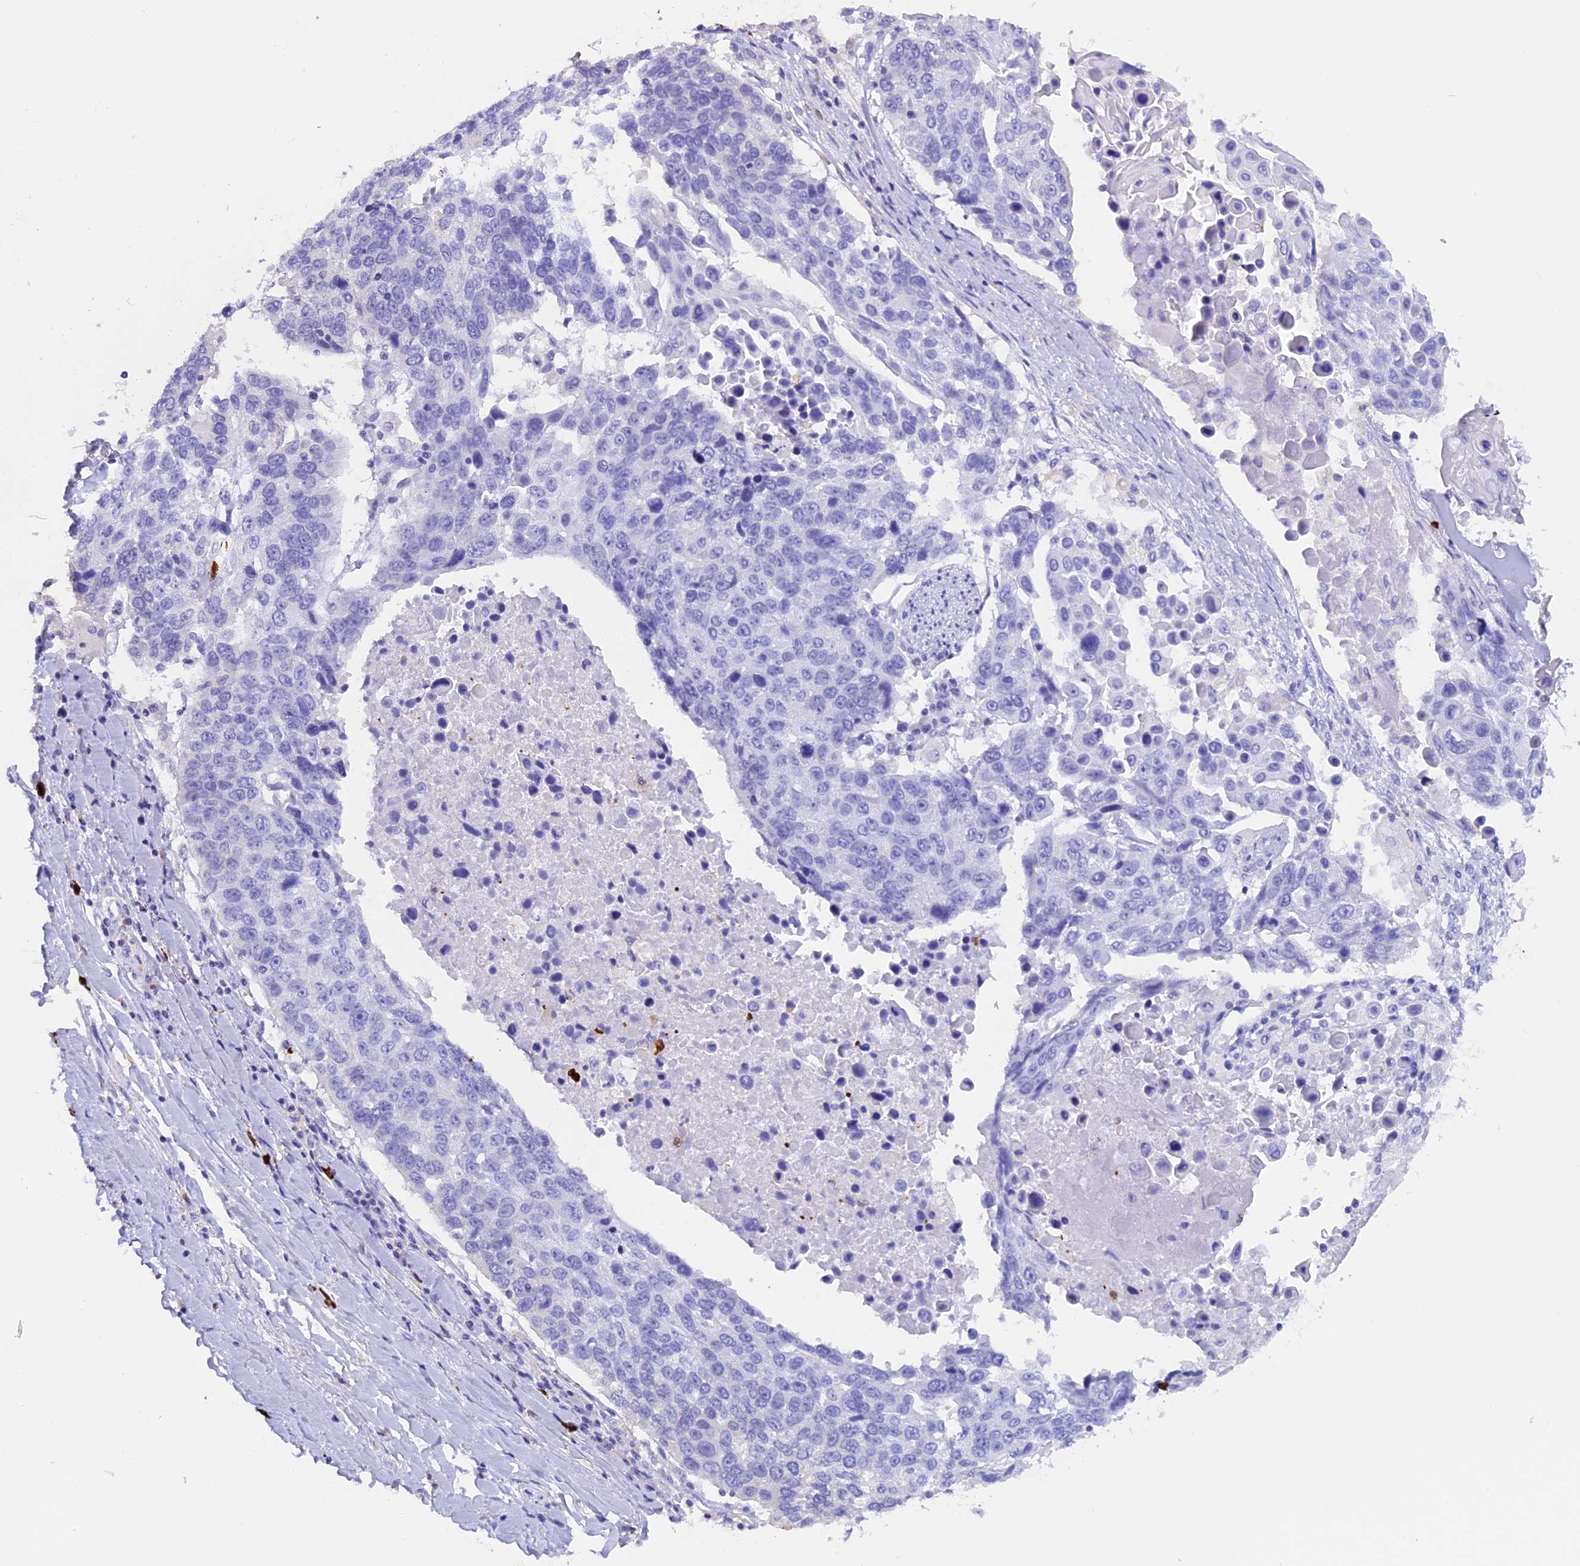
{"staining": {"intensity": "negative", "quantity": "none", "location": "none"}, "tissue": "lung cancer", "cell_type": "Tumor cells", "image_type": "cancer", "snomed": [{"axis": "morphology", "description": "Squamous cell carcinoma, NOS"}, {"axis": "topography", "description": "Lung"}], "caption": "Immunohistochemical staining of human lung cancer displays no significant staining in tumor cells. (DAB IHC, high magnification).", "gene": "CLC", "patient": {"sex": "male", "age": 66}}